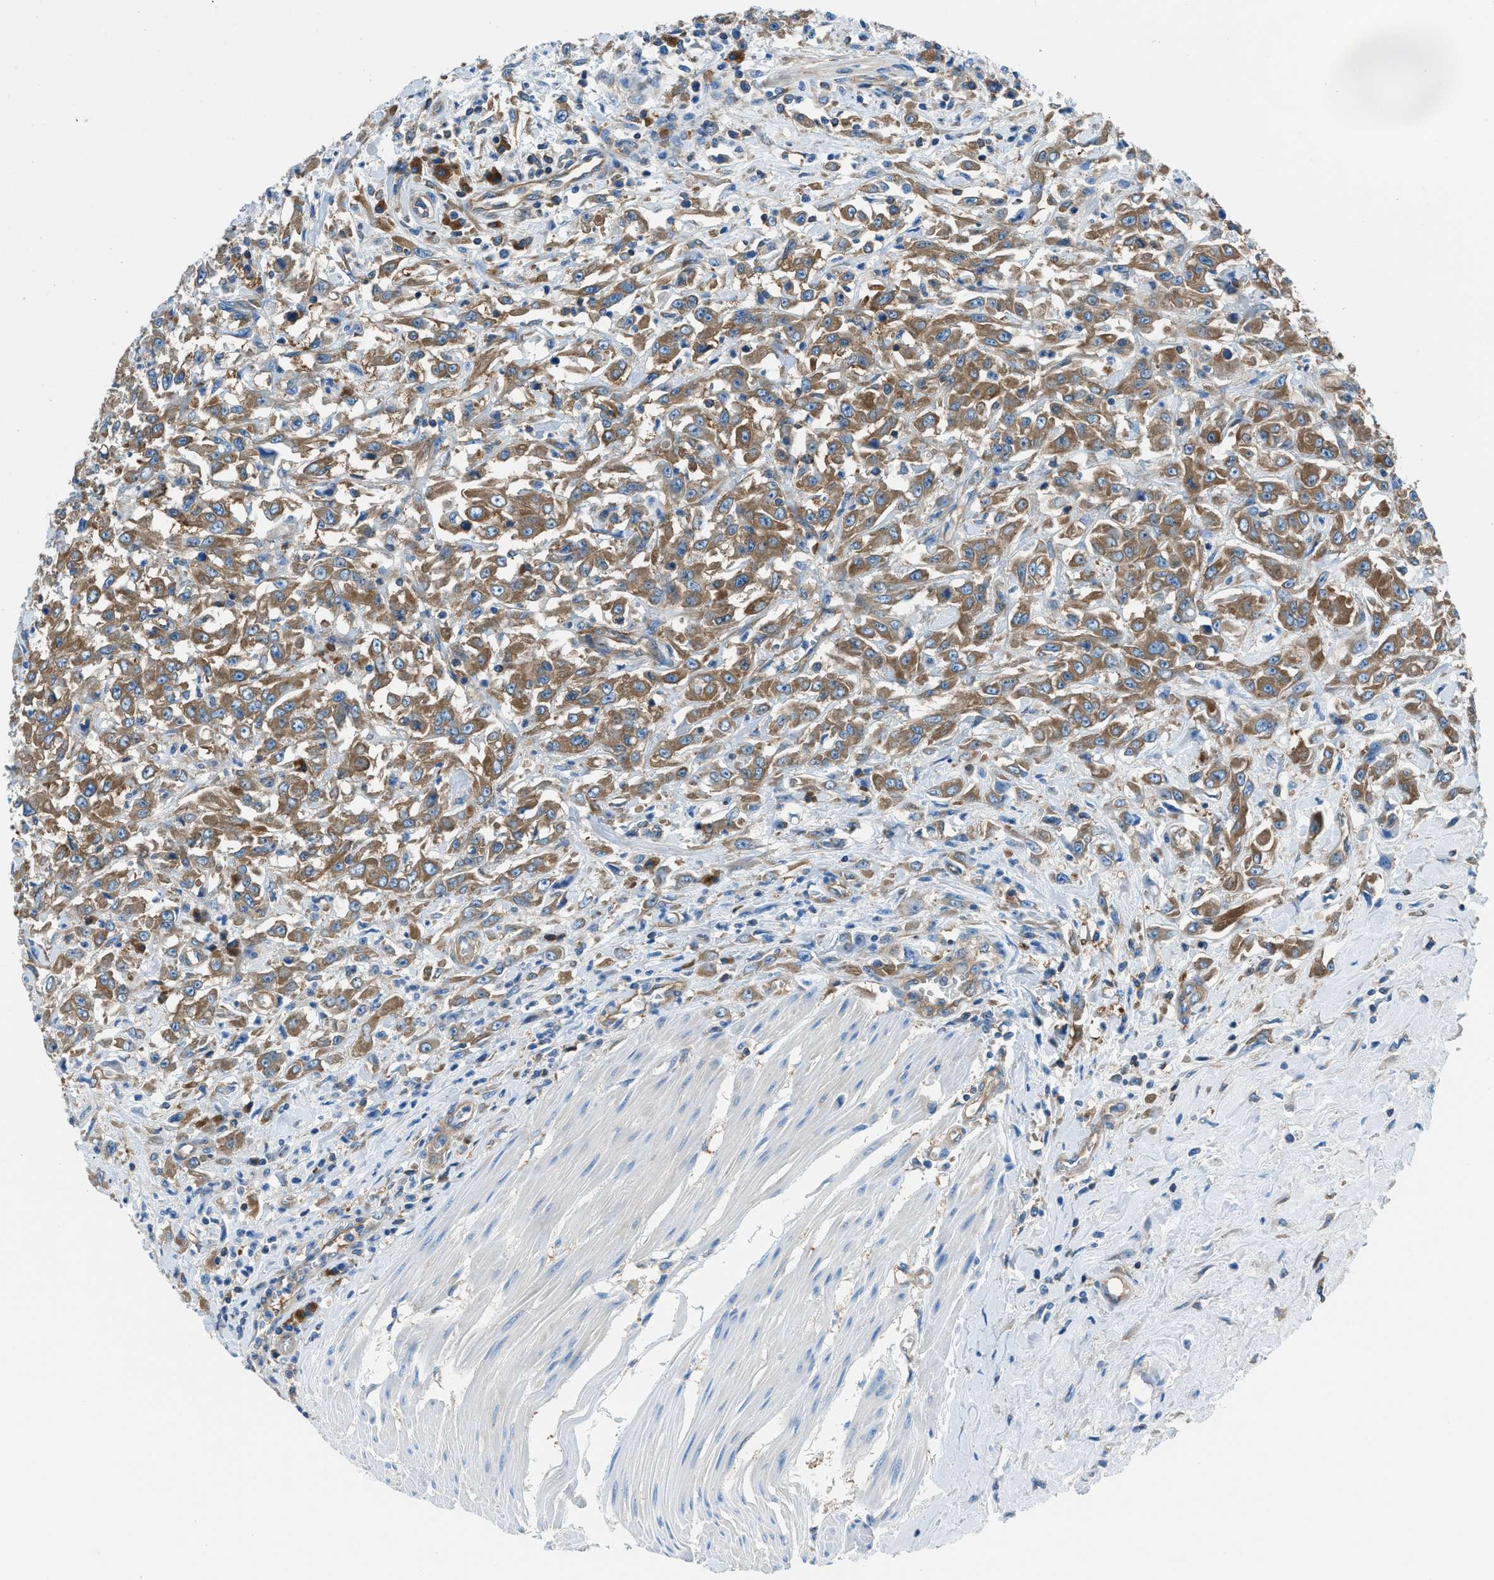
{"staining": {"intensity": "moderate", "quantity": ">75%", "location": "cytoplasmic/membranous"}, "tissue": "urothelial cancer", "cell_type": "Tumor cells", "image_type": "cancer", "snomed": [{"axis": "morphology", "description": "Urothelial carcinoma, High grade"}, {"axis": "topography", "description": "Urinary bladder"}], "caption": "Protein staining demonstrates moderate cytoplasmic/membranous positivity in approximately >75% of tumor cells in urothelial cancer. The staining was performed using DAB, with brown indicating positive protein expression. Nuclei are stained blue with hematoxylin.", "gene": "SARS1", "patient": {"sex": "male", "age": 46}}